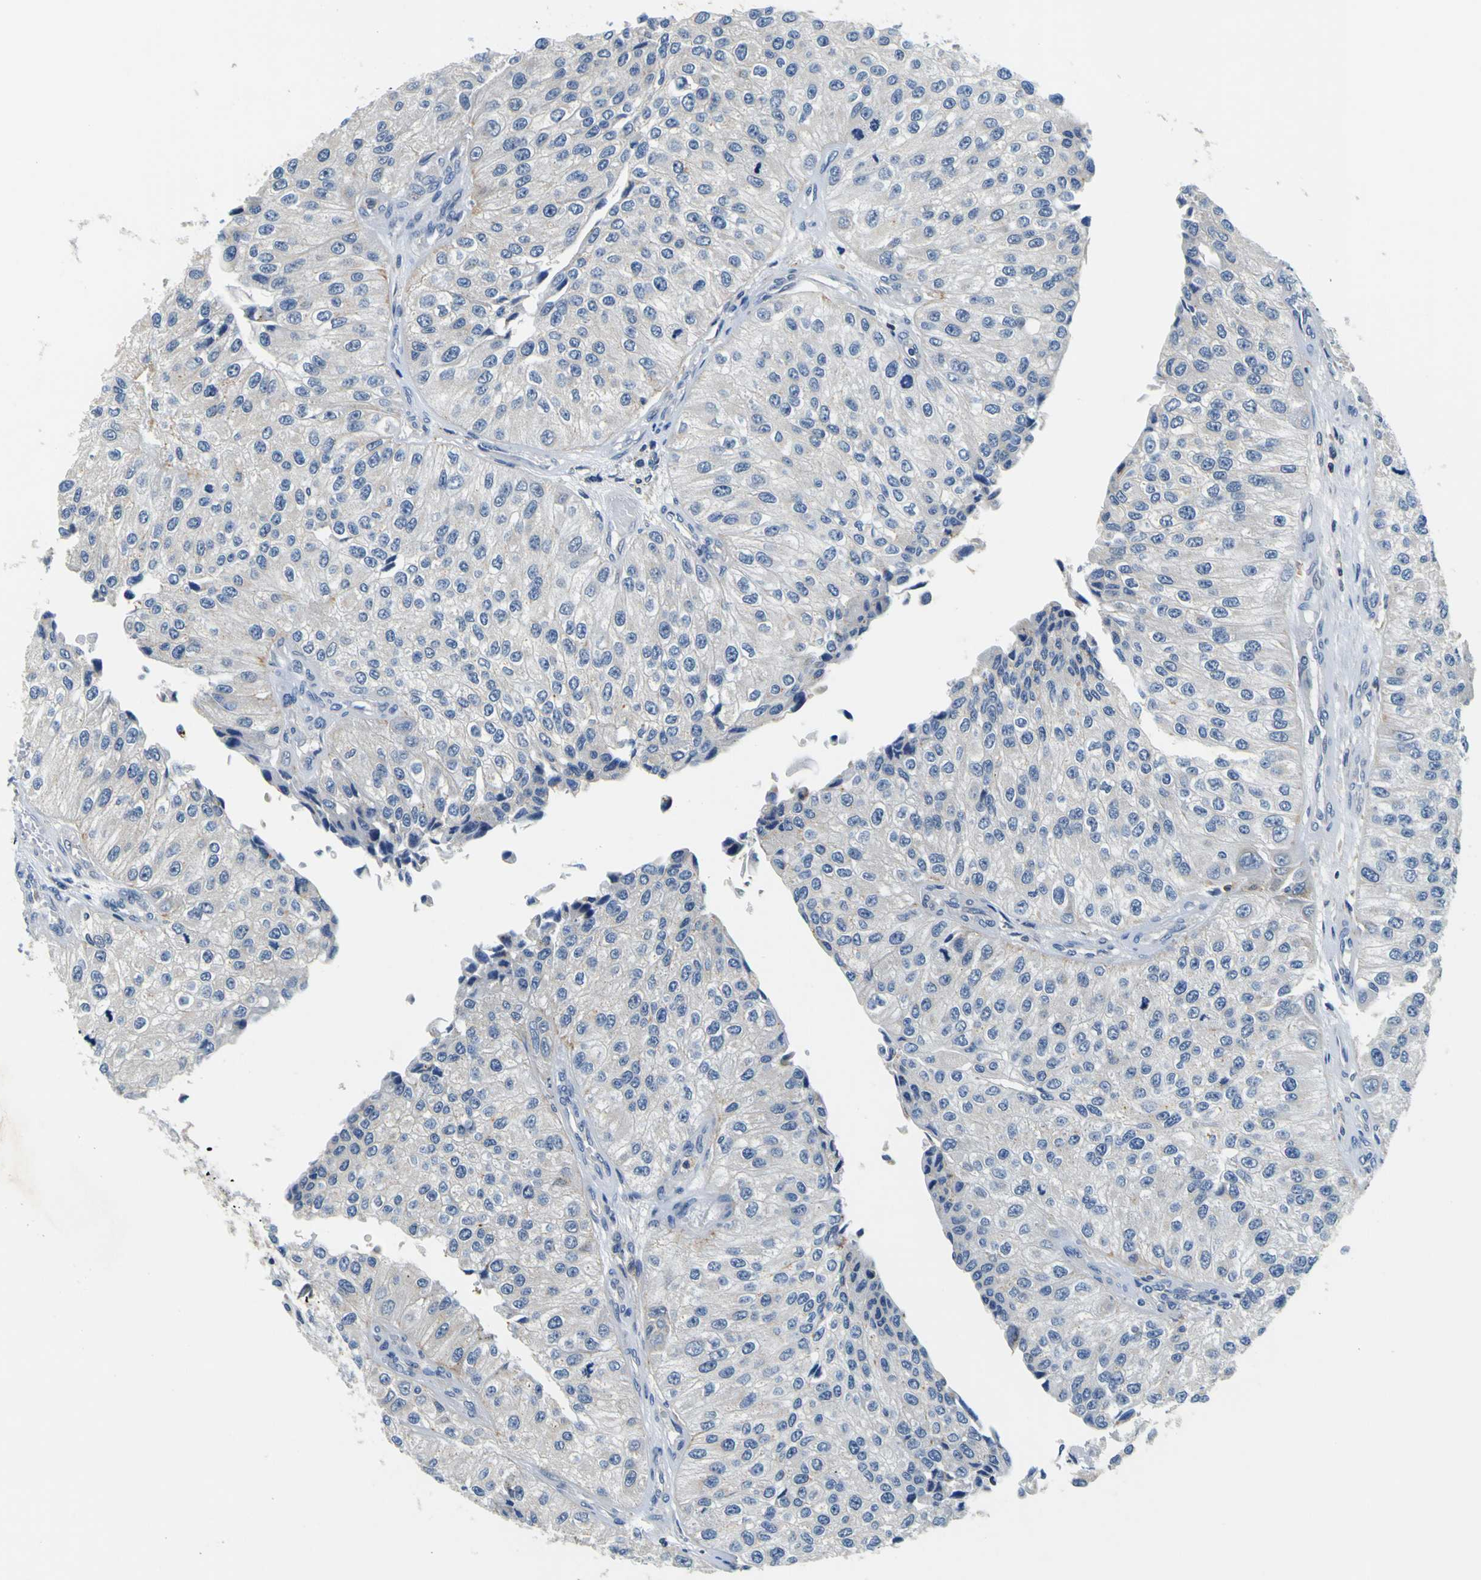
{"staining": {"intensity": "weak", "quantity": "<25%", "location": "cytoplasmic/membranous"}, "tissue": "urothelial cancer", "cell_type": "Tumor cells", "image_type": "cancer", "snomed": [{"axis": "morphology", "description": "Urothelial carcinoma, High grade"}, {"axis": "topography", "description": "Kidney"}, {"axis": "topography", "description": "Urinary bladder"}], "caption": "IHC micrograph of neoplastic tissue: human urothelial carcinoma (high-grade) stained with DAB (3,3'-diaminobenzidine) exhibits no significant protein staining in tumor cells.", "gene": "TNIK", "patient": {"sex": "male", "age": 77}}